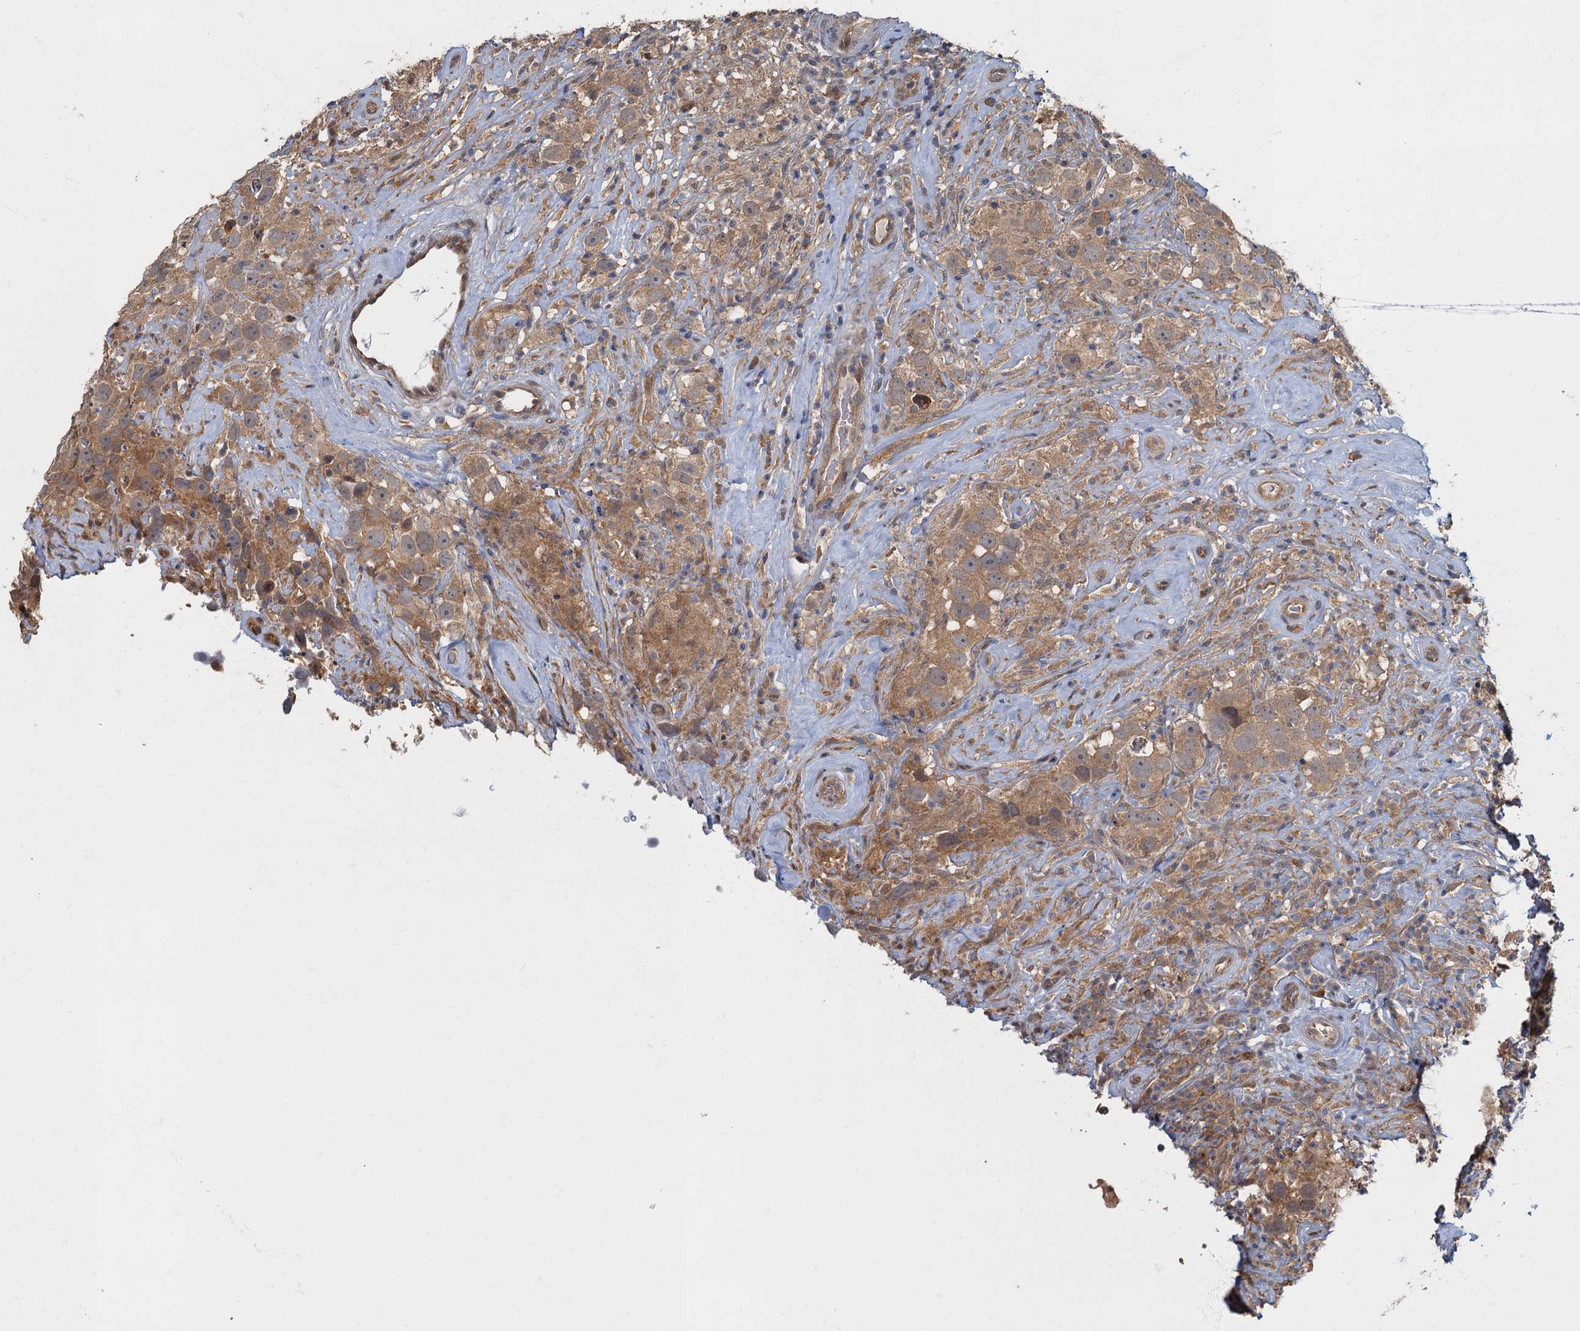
{"staining": {"intensity": "moderate", "quantity": ">75%", "location": "cytoplasmic/membranous"}, "tissue": "testis cancer", "cell_type": "Tumor cells", "image_type": "cancer", "snomed": [{"axis": "morphology", "description": "Seminoma, NOS"}, {"axis": "topography", "description": "Testis"}], "caption": "IHC of testis seminoma shows medium levels of moderate cytoplasmic/membranous staining in approximately >75% of tumor cells. (Stains: DAB (3,3'-diaminobenzidine) in brown, nuclei in blue, Microscopy: brightfield microscopy at high magnification).", "gene": "TBCK", "patient": {"sex": "male", "age": 49}}